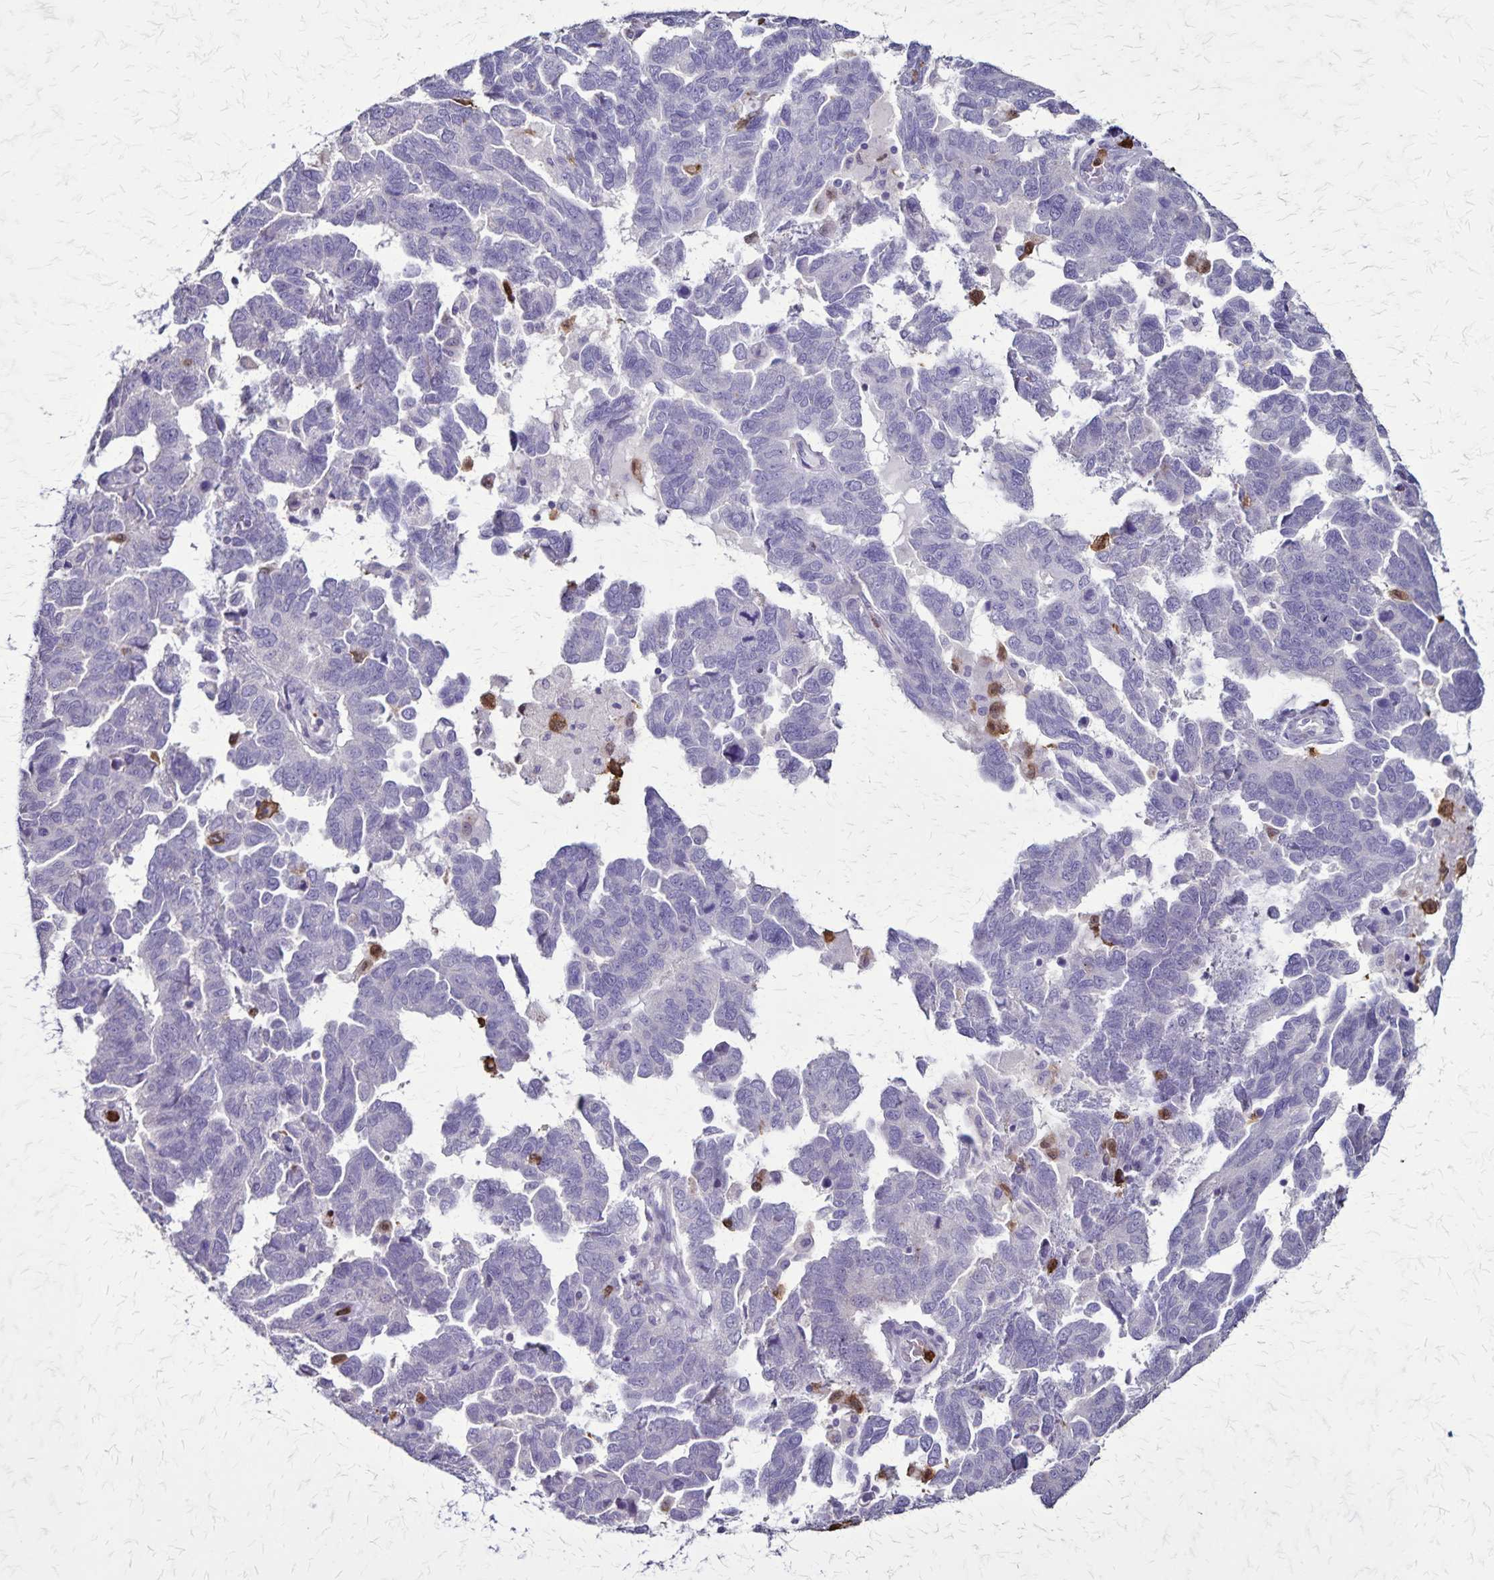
{"staining": {"intensity": "negative", "quantity": "none", "location": "none"}, "tissue": "ovarian cancer", "cell_type": "Tumor cells", "image_type": "cancer", "snomed": [{"axis": "morphology", "description": "Cystadenocarcinoma, serous, NOS"}, {"axis": "topography", "description": "Ovary"}], "caption": "The image reveals no staining of tumor cells in ovarian cancer (serous cystadenocarcinoma).", "gene": "ULBP3", "patient": {"sex": "female", "age": 64}}